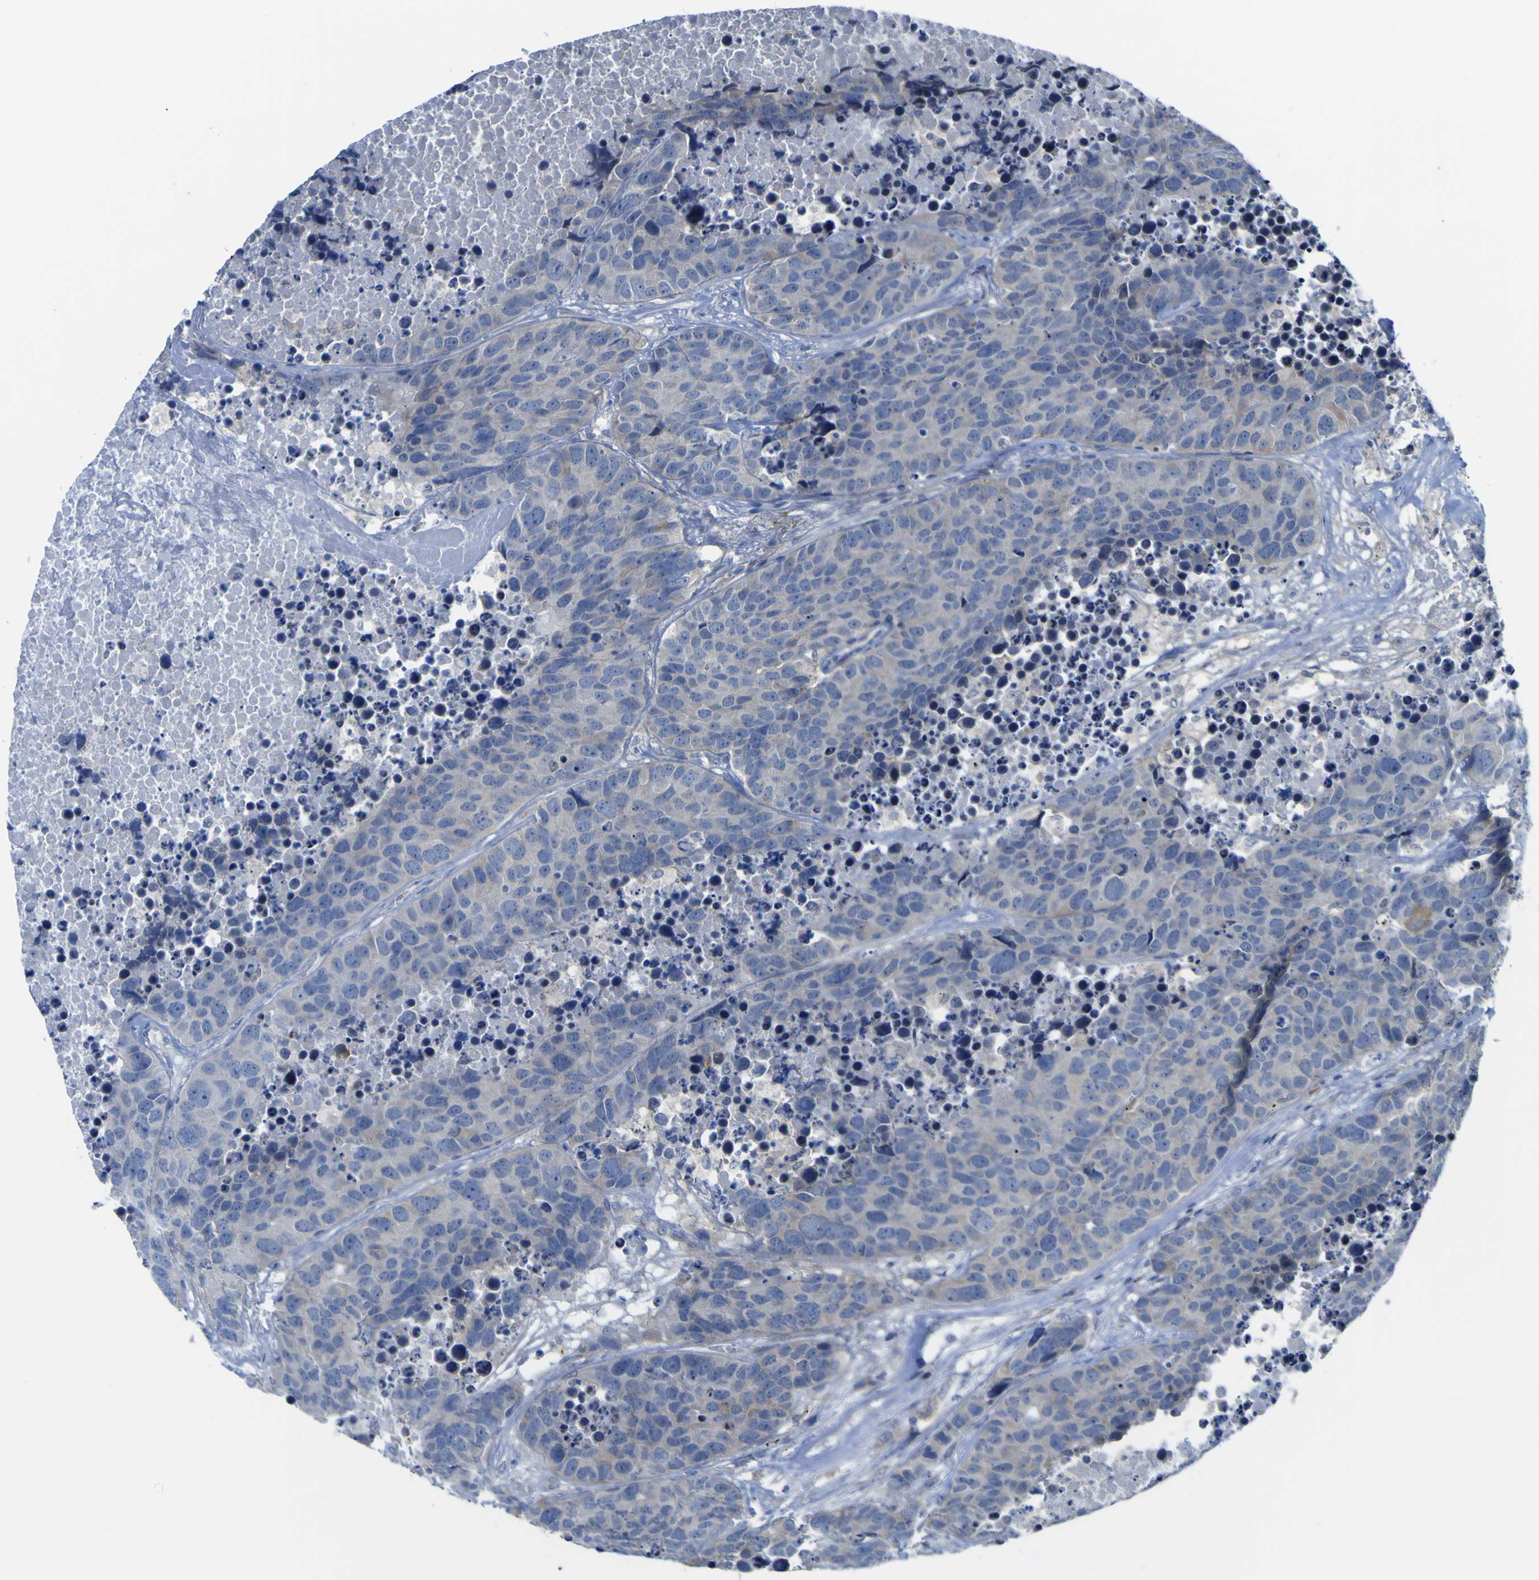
{"staining": {"intensity": "negative", "quantity": "none", "location": "none"}, "tissue": "carcinoid", "cell_type": "Tumor cells", "image_type": "cancer", "snomed": [{"axis": "morphology", "description": "Carcinoid, malignant, NOS"}, {"axis": "topography", "description": "Lung"}], "caption": "The IHC photomicrograph has no significant positivity in tumor cells of carcinoid (malignant) tissue.", "gene": "TNFRSF11A", "patient": {"sex": "male", "age": 60}}